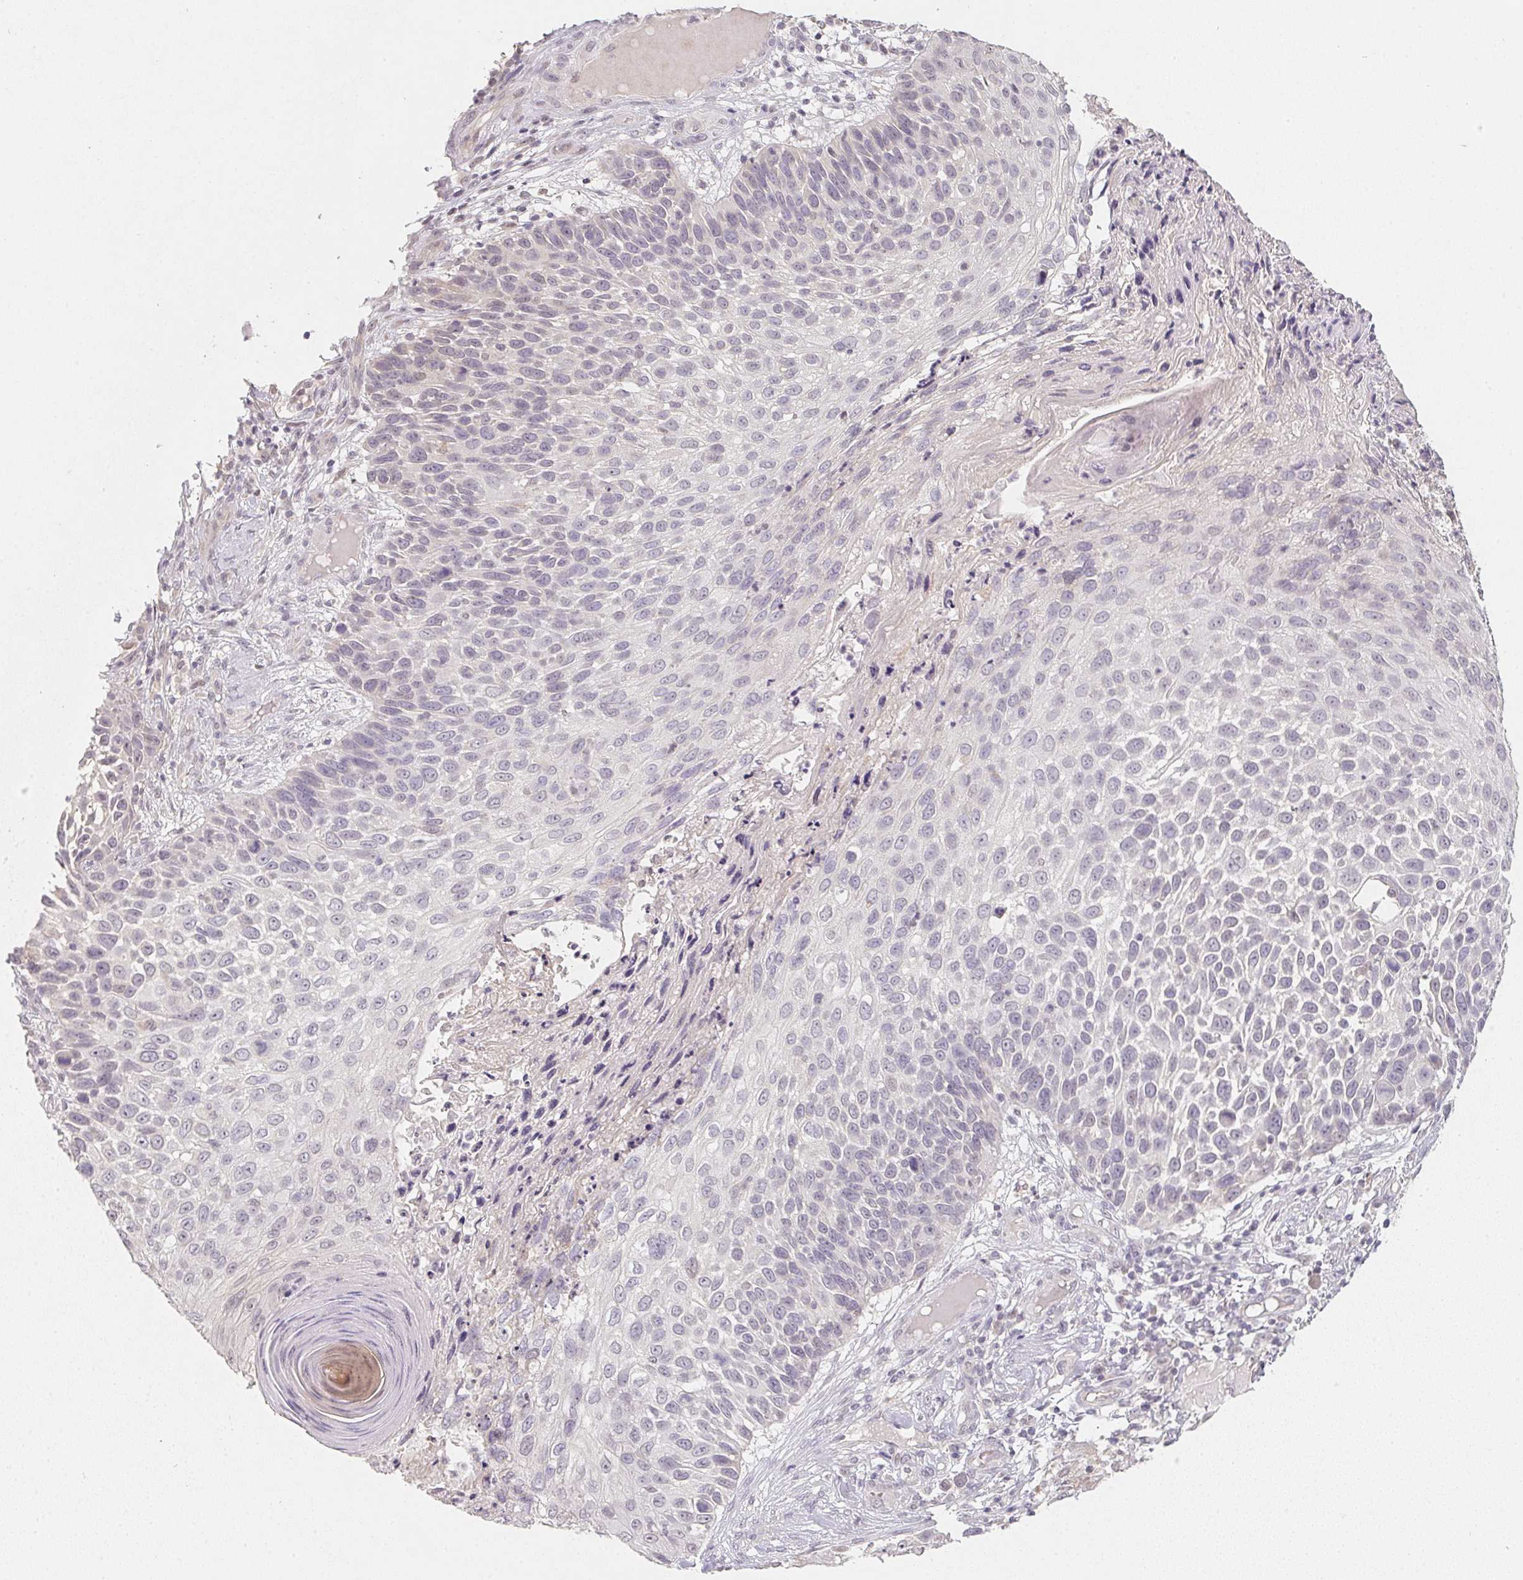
{"staining": {"intensity": "negative", "quantity": "none", "location": "none"}, "tissue": "skin cancer", "cell_type": "Tumor cells", "image_type": "cancer", "snomed": [{"axis": "morphology", "description": "Squamous cell carcinoma, NOS"}, {"axis": "topography", "description": "Skin"}], "caption": "The micrograph reveals no staining of tumor cells in skin cancer (squamous cell carcinoma).", "gene": "SOAT1", "patient": {"sex": "male", "age": 92}}